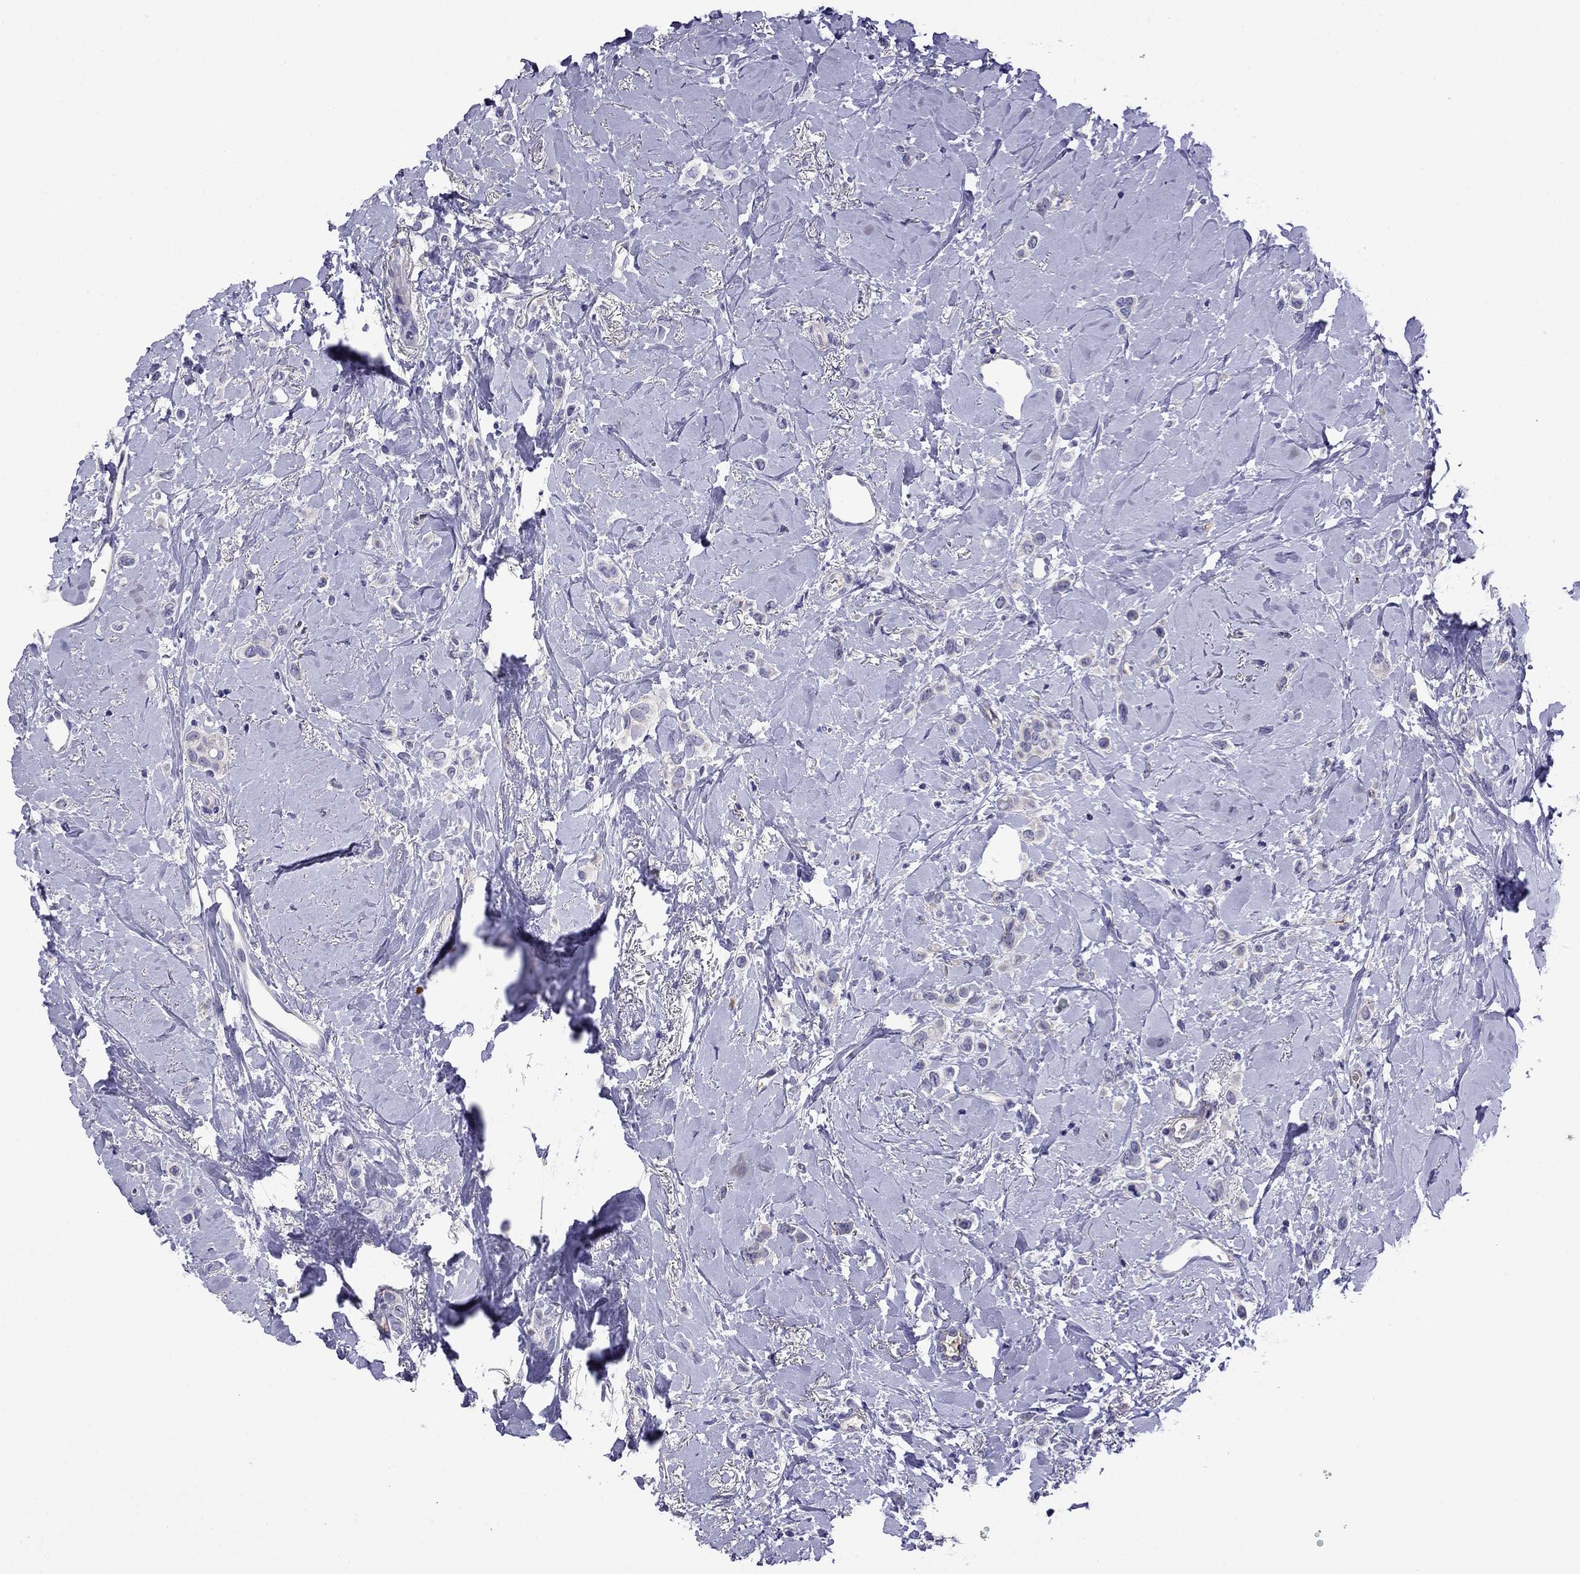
{"staining": {"intensity": "negative", "quantity": "none", "location": "none"}, "tissue": "breast cancer", "cell_type": "Tumor cells", "image_type": "cancer", "snomed": [{"axis": "morphology", "description": "Lobular carcinoma"}, {"axis": "topography", "description": "Breast"}], "caption": "The immunohistochemistry (IHC) image has no significant positivity in tumor cells of breast cancer (lobular carcinoma) tissue.", "gene": "STAR", "patient": {"sex": "female", "age": 66}}